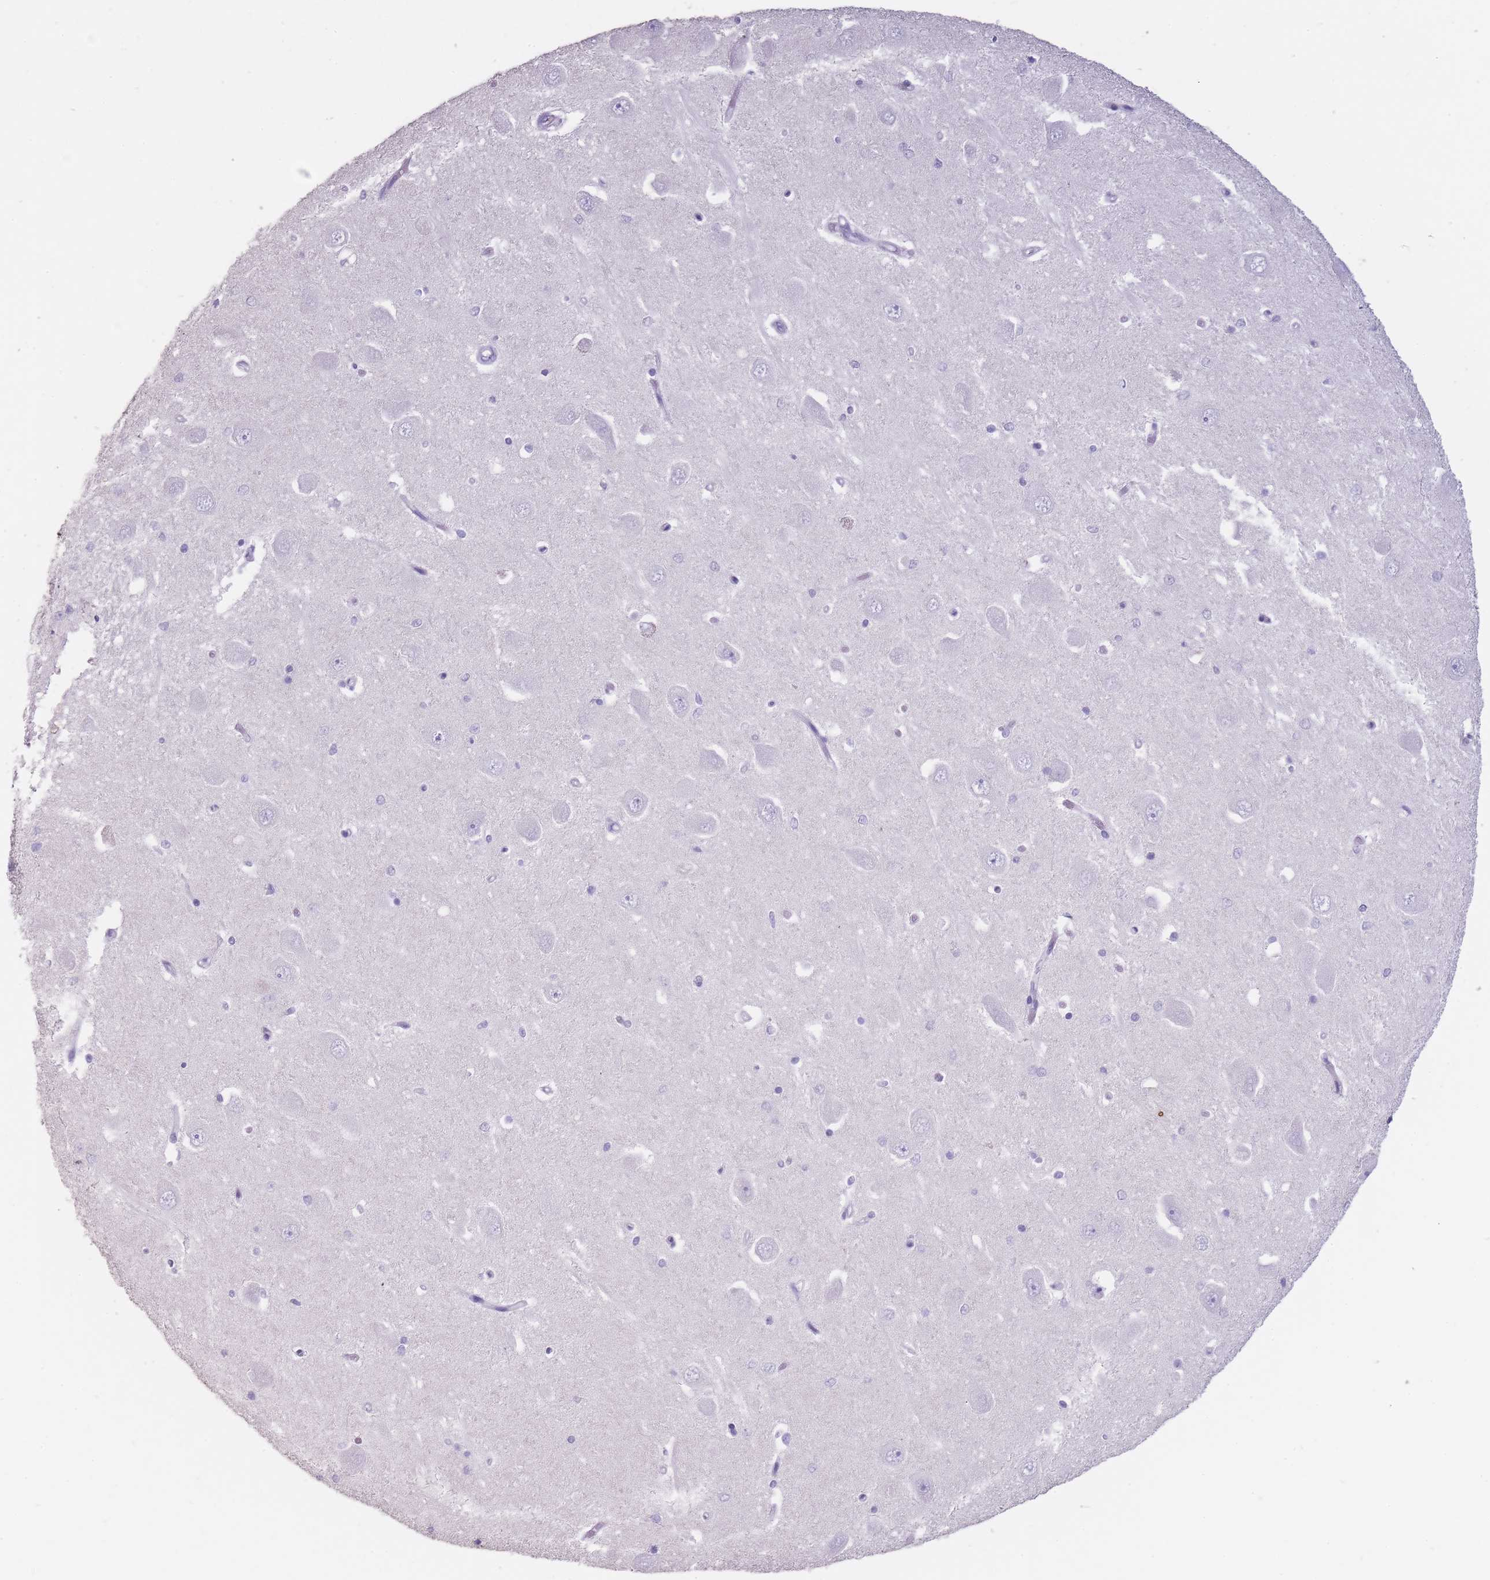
{"staining": {"intensity": "negative", "quantity": "none", "location": "none"}, "tissue": "hippocampus", "cell_type": "Glial cells", "image_type": "normal", "snomed": [{"axis": "morphology", "description": "Normal tissue, NOS"}, {"axis": "topography", "description": "Hippocampus"}], "caption": "This is a micrograph of immunohistochemistry (IHC) staining of normal hippocampus, which shows no positivity in glial cells. (DAB immunohistochemistry, high magnification).", "gene": "DCANP1", "patient": {"sex": "male", "age": 45}}